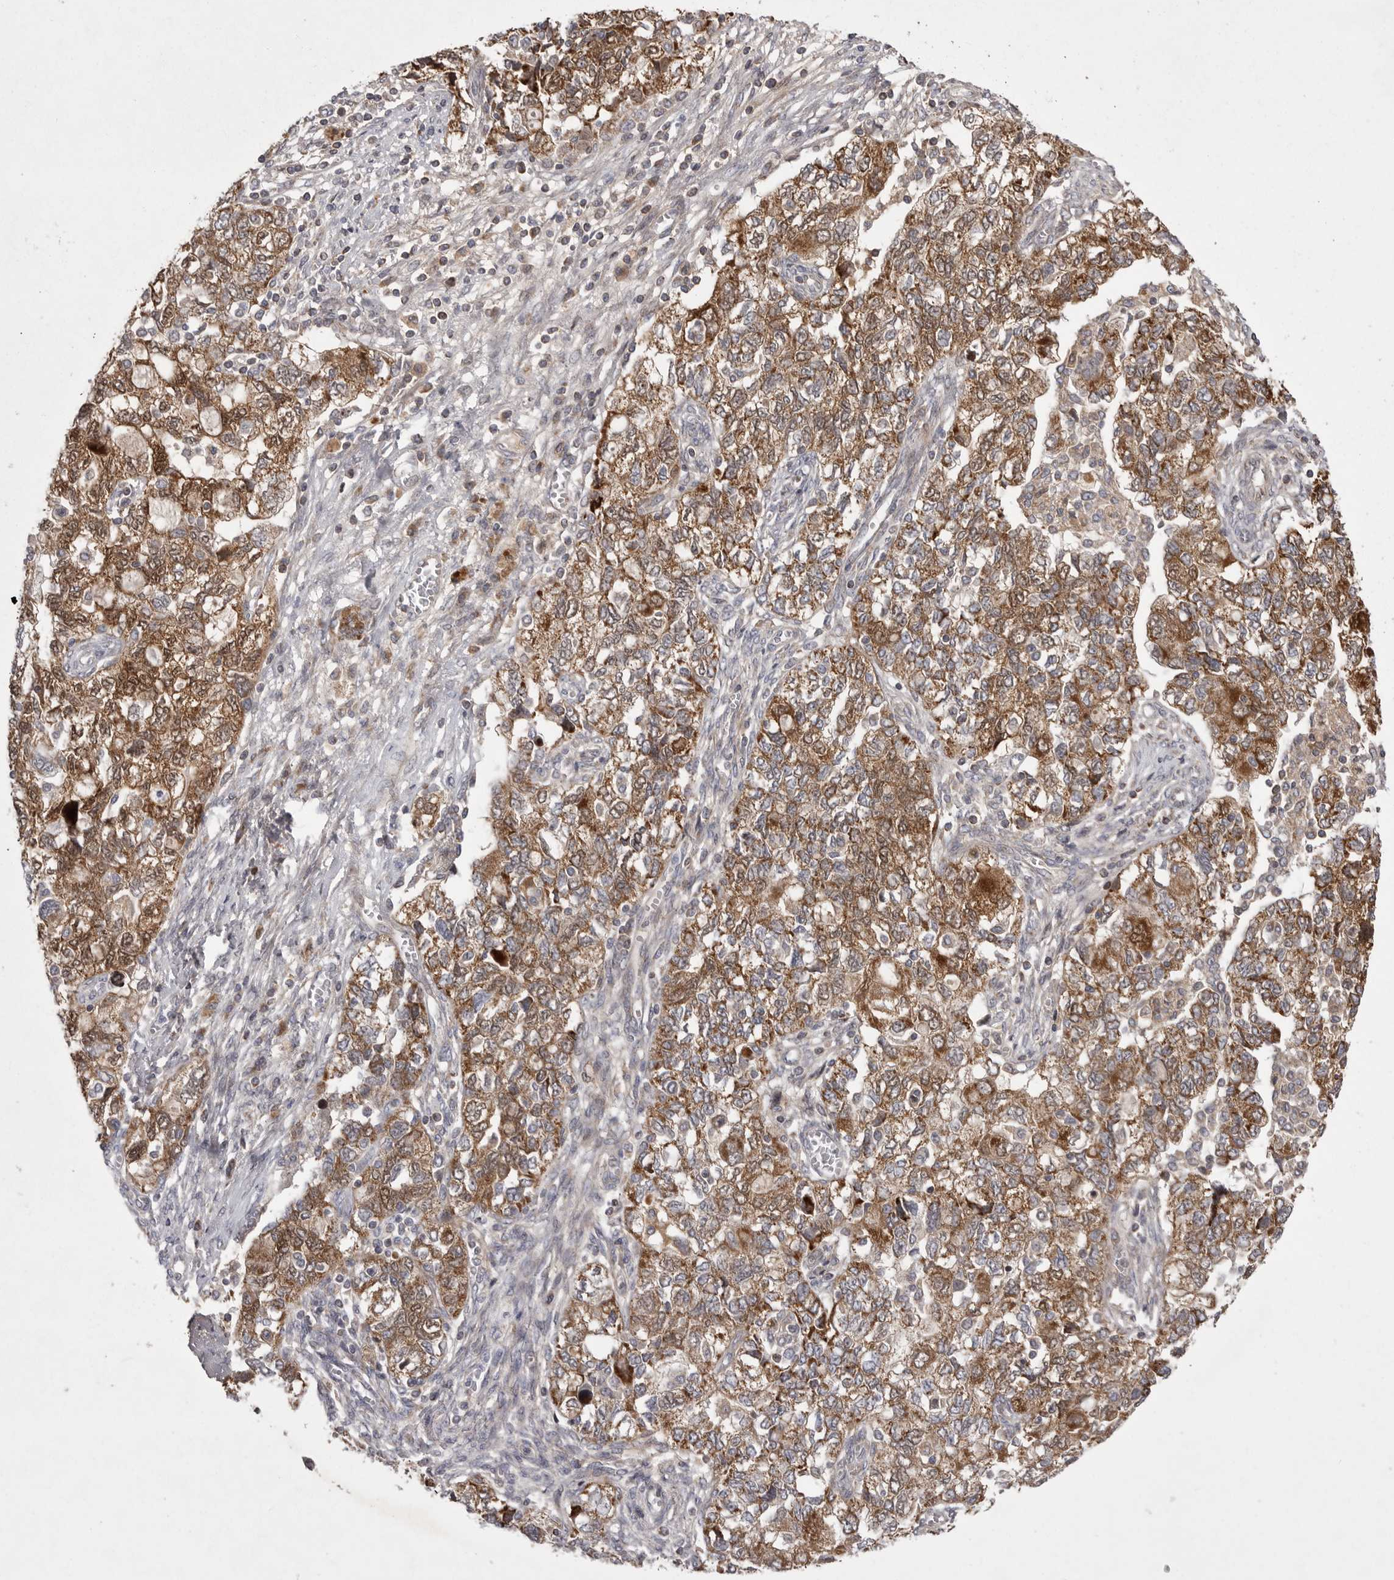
{"staining": {"intensity": "moderate", "quantity": ">75%", "location": "cytoplasmic/membranous"}, "tissue": "ovarian cancer", "cell_type": "Tumor cells", "image_type": "cancer", "snomed": [{"axis": "morphology", "description": "Carcinoma, NOS"}, {"axis": "morphology", "description": "Cystadenocarcinoma, serous, NOS"}, {"axis": "topography", "description": "Ovary"}], "caption": "Immunohistochemistry staining of ovarian cancer, which exhibits medium levels of moderate cytoplasmic/membranous positivity in about >75% of tumor cells indicating moderate cytoplasmic/membranous protein expression. The staining was performed using DAB (3,3'-diaminobenzidine) (brown) for protein detection and nuclei were counterstained in hematoxylin (blue).", "gene": "KYAT3", "patient": {"sex": "female", "age": 69}}